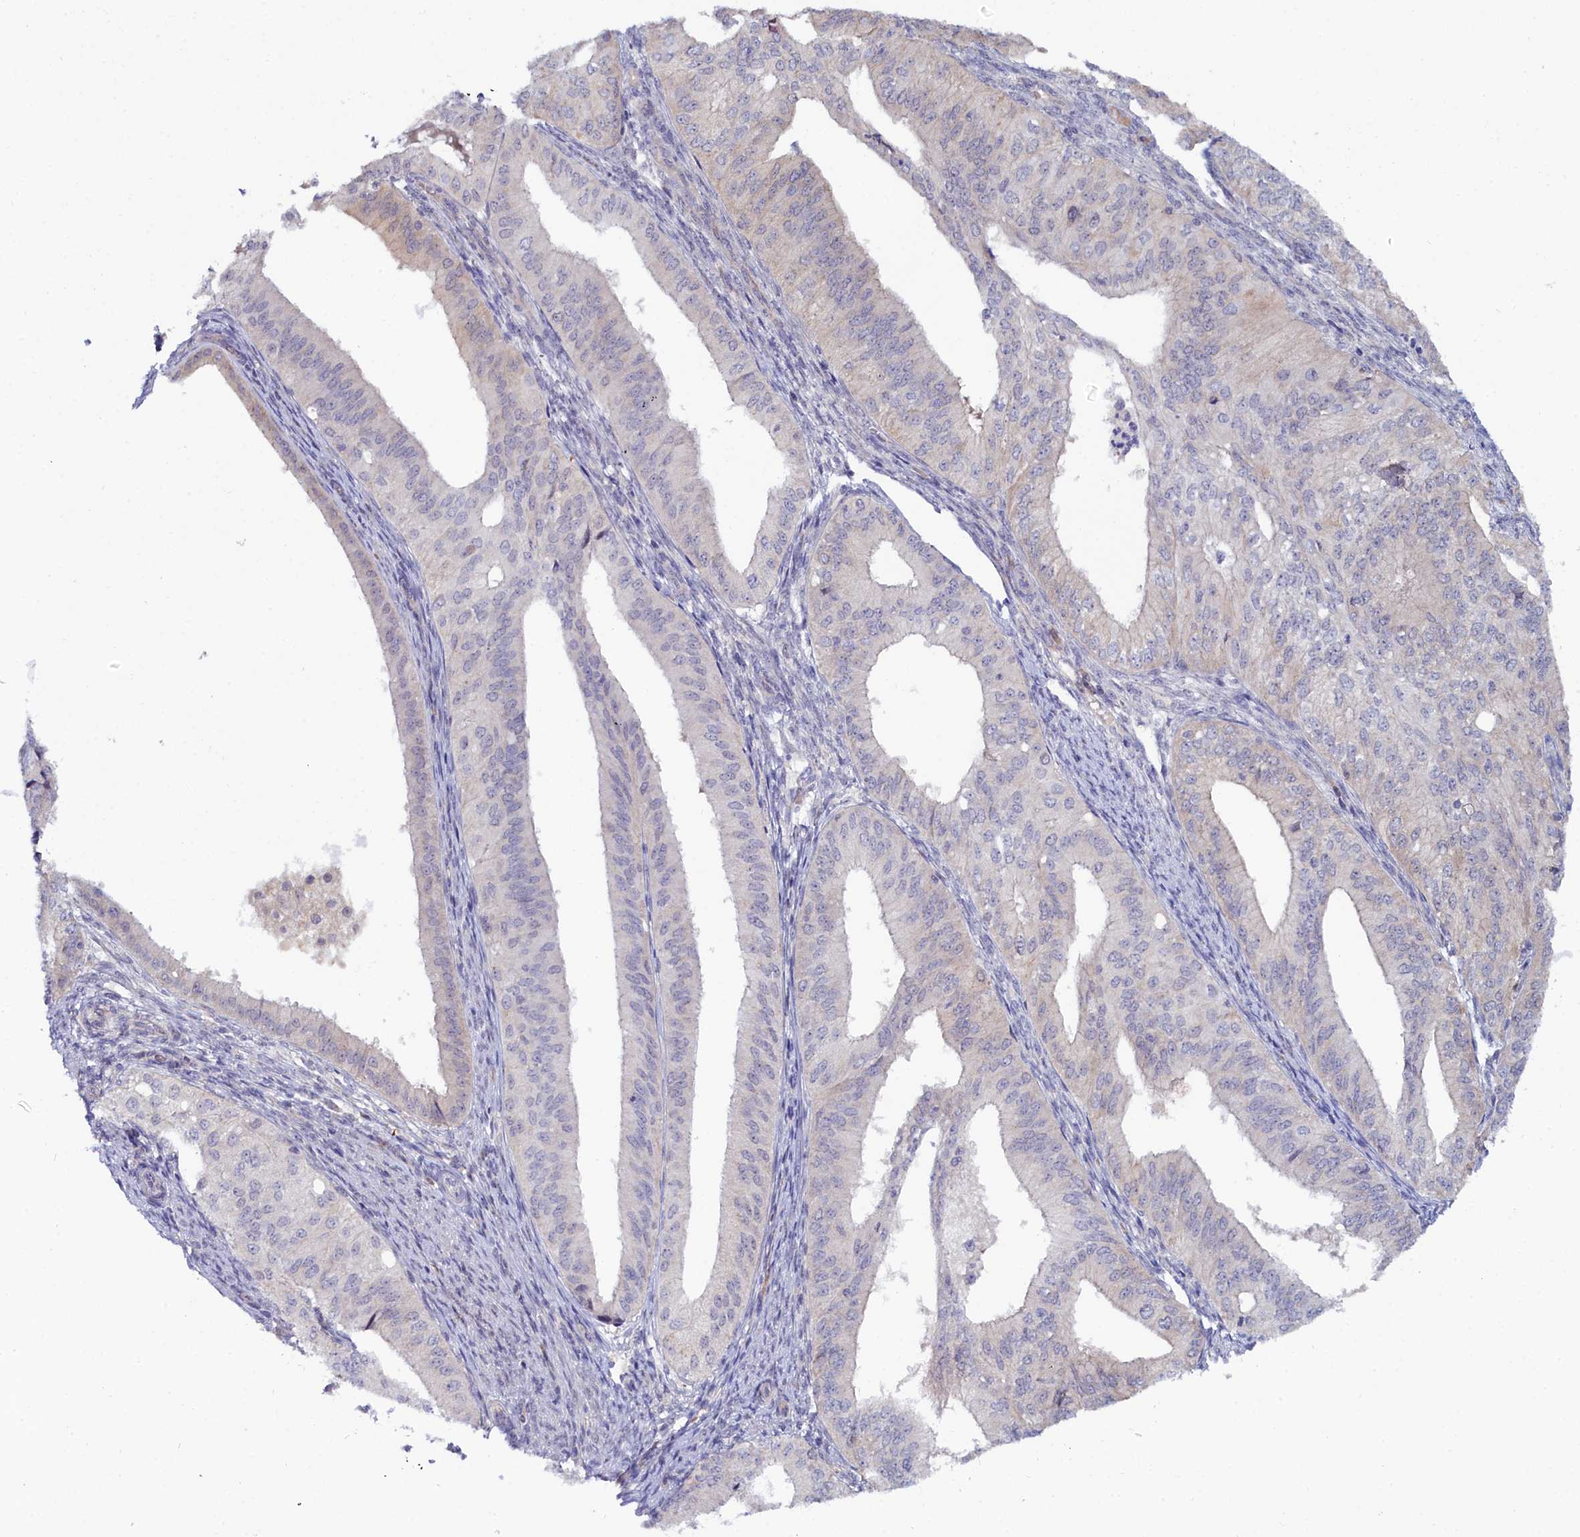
{"staining": {"intensity": "negative", "quantity": "none", "location": "none"}, "tissue": "endometrial cancer", "cell_type": "Tumor cells", "image_type": "cancer", "snomed": [{"axis": "morphology", "description": "Adenocarcinoma, NOS"}, {"axis": "topography", "description": "Endometrium"}], "caption": "A high-resolution image shows IHC staining of endometrial adenocarcinoma, which exhibits no significant staining in tumor cells.", "gene": "KCTD18", "patient": {"sex": "female", "age": 50}}